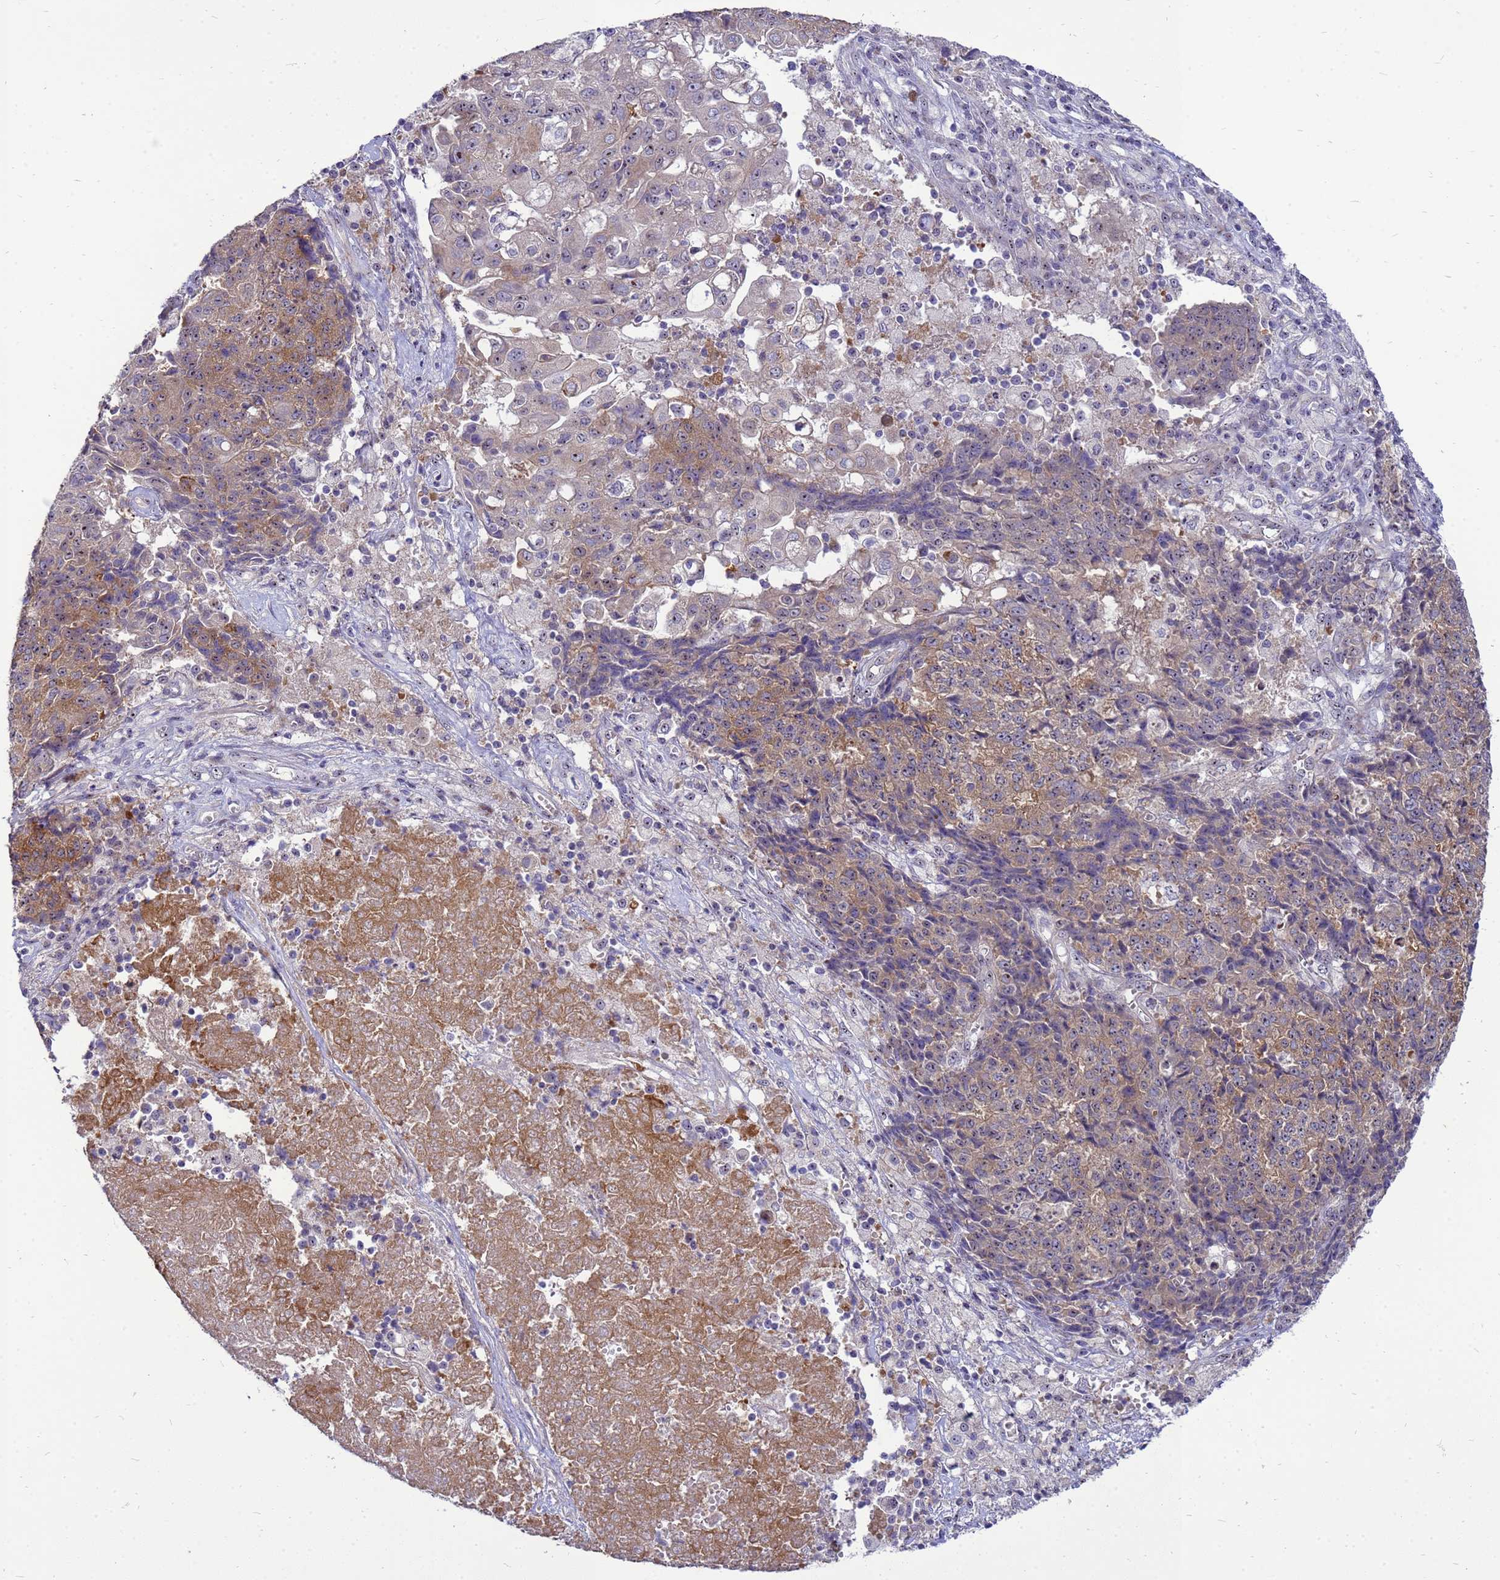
{"staining": {"intensity": "moderate", "quantity": "25%-75%", "location": "cytoplasmic/membranous"}, "tissue": "ovarian cancer", "cell_type": "Tumor cells", "image_type": "cancer", "snomed": [{"axis": "morphology", "description": "Carcinoma, endometroid"}, {"axis": "topography", "description": "Ovary"}], "caption": "IHC (DAB) staining of ovarian cancer demonstrates moderate cytoplasmic/membranous protein expression in approximately 25%-75% of tumor cells.", "gene": "RSPO1", "patient": {"sex": "female", "age": 42}}